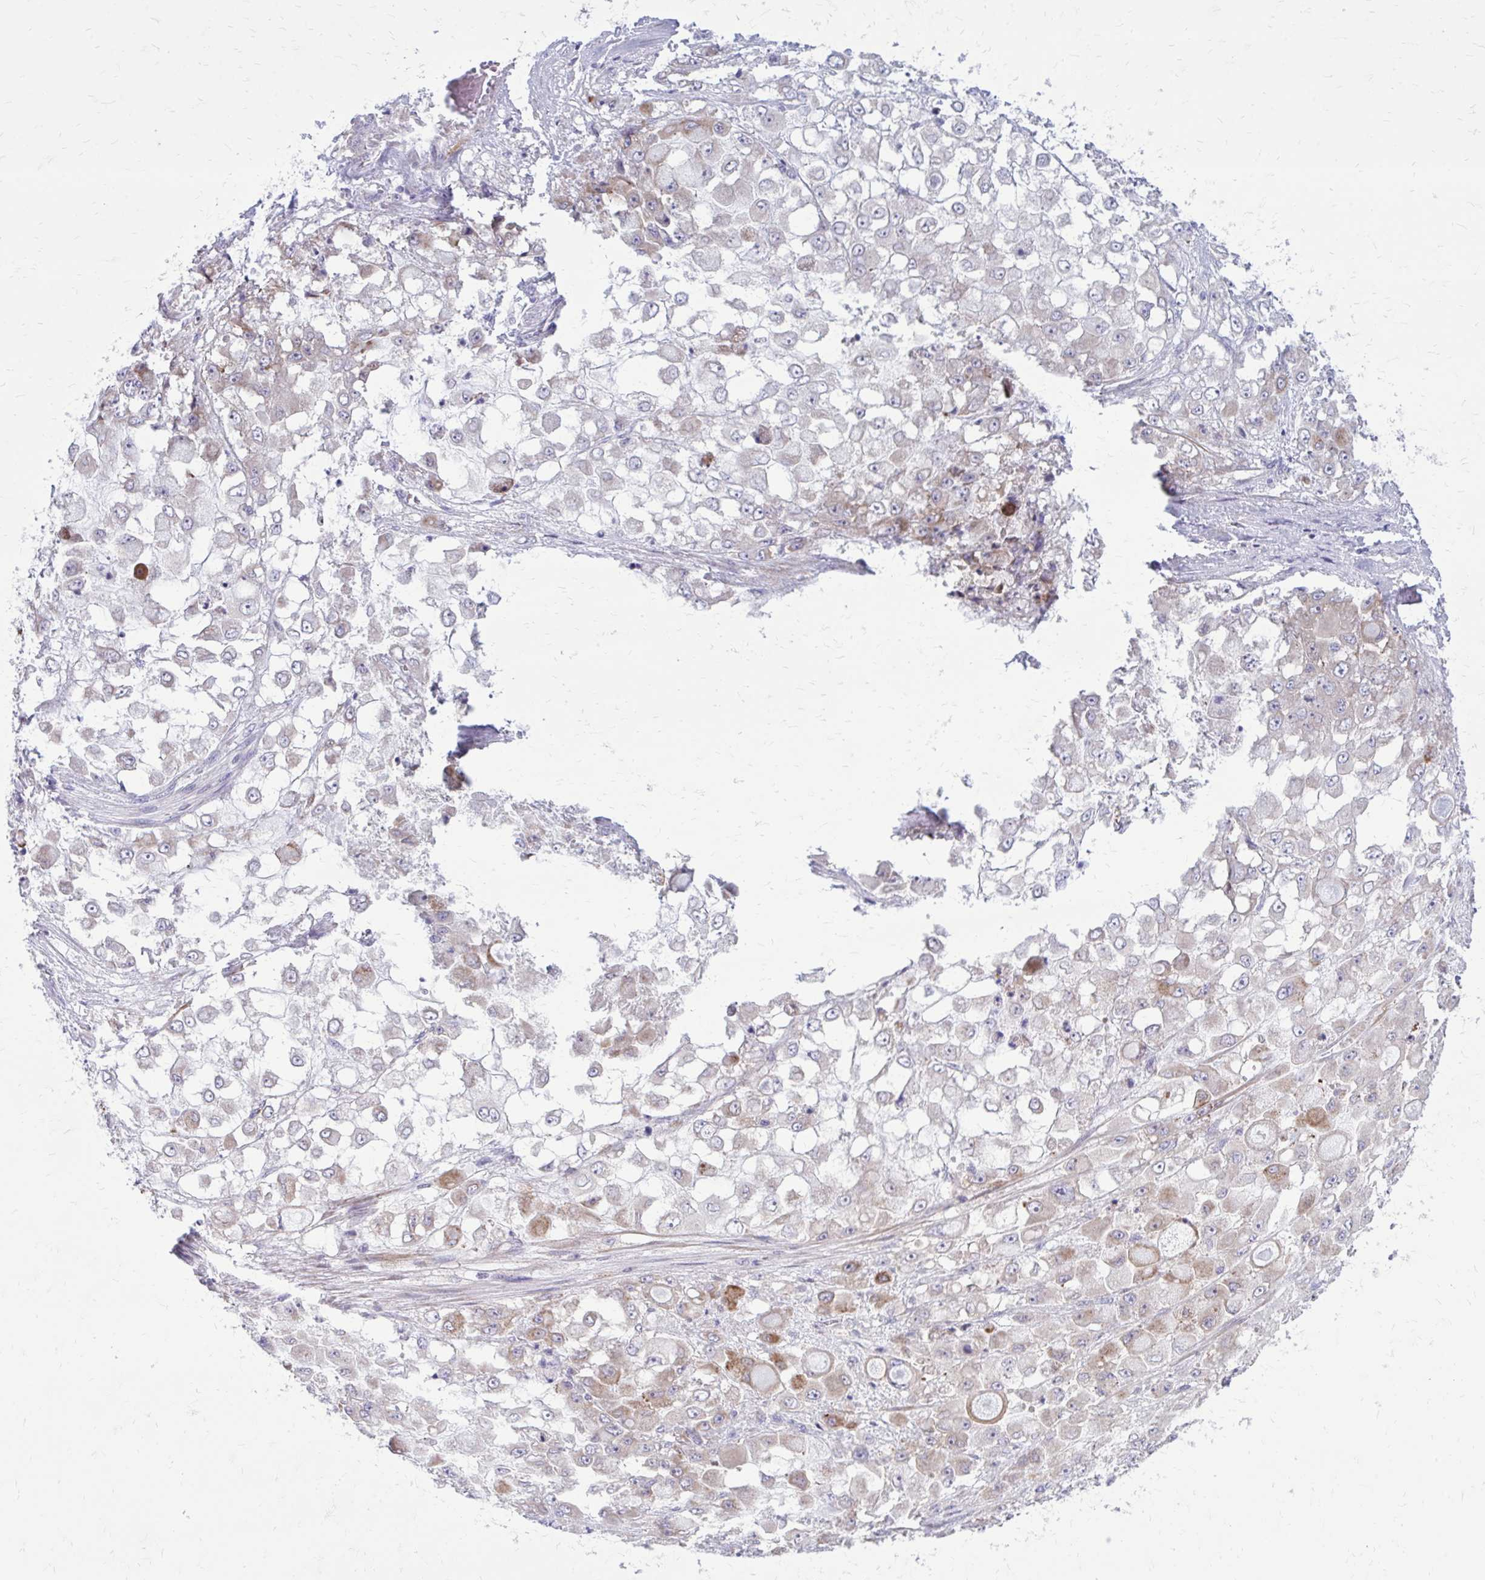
{"staining": {"intensity": "weak", "quantity": "25%-75%", "location": "cytoplasmic/membranous"}, "tissue": "stomach cancer", "cell_type": "Tumor cells", "image_type": "cancer", "snomed": [{"axis": "morphology", "description": "Adenocarcinoma, NOS"}, {"axis": "topography", "description": "Stomach"}], "caption": "Tumor cells show weak cytoplasmic/membranous expression in about 25%-75% of cells in adenocarcinoma (stomach). The staining was performed using DAB to visualize the protein expression in brown, while the nuclei were stained in blue with hematoxylin (Magnification: 20x).", "gene": "GIGYF2", "patient": {"sex": "female", "age": 76}}